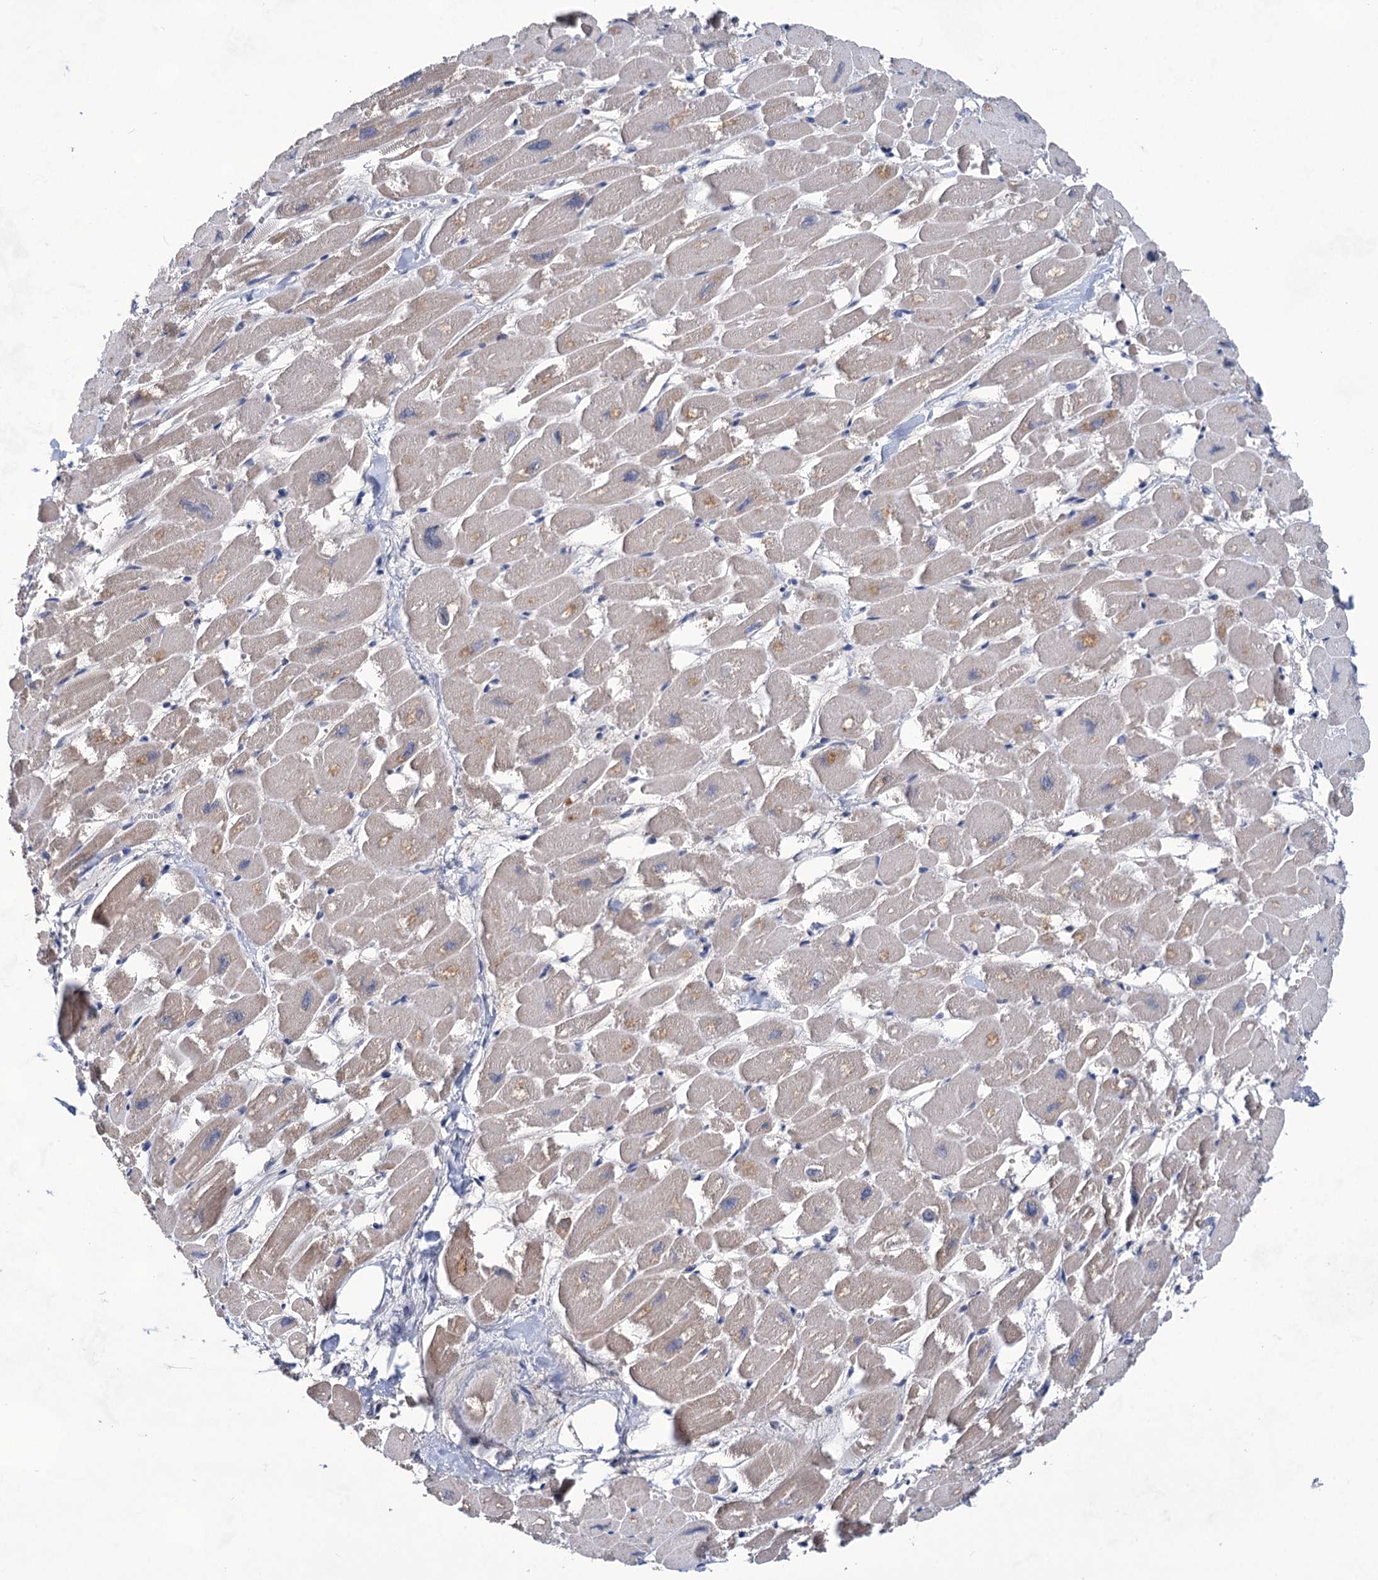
{"staining": {"intensity": "moderate", "quantity": "25%-75%", "location": "cytoplasmic/membranous"}, "tissue": "heart muscle", "cell_type": "Cardiomyocytes", "image_type": "normal", "snomed": [{"axis": "morphology", "description": "Normal tissue, NOS"}, {"axis": "topography", "description": "Heart"}], "caption": "Cardiomyocytes show medium levels of moderate cytoplasmic/membranous positivity in approximately 25%-75% of cells in normal heart muscle. Using DAB (3,3'-diaminobenzidine) (brown) and hematoxylin (blue) stains, captured at high magnification using brightfield microscopy.", "gene": "TTC17", "patient": {"sex": "male", "age": 54}}